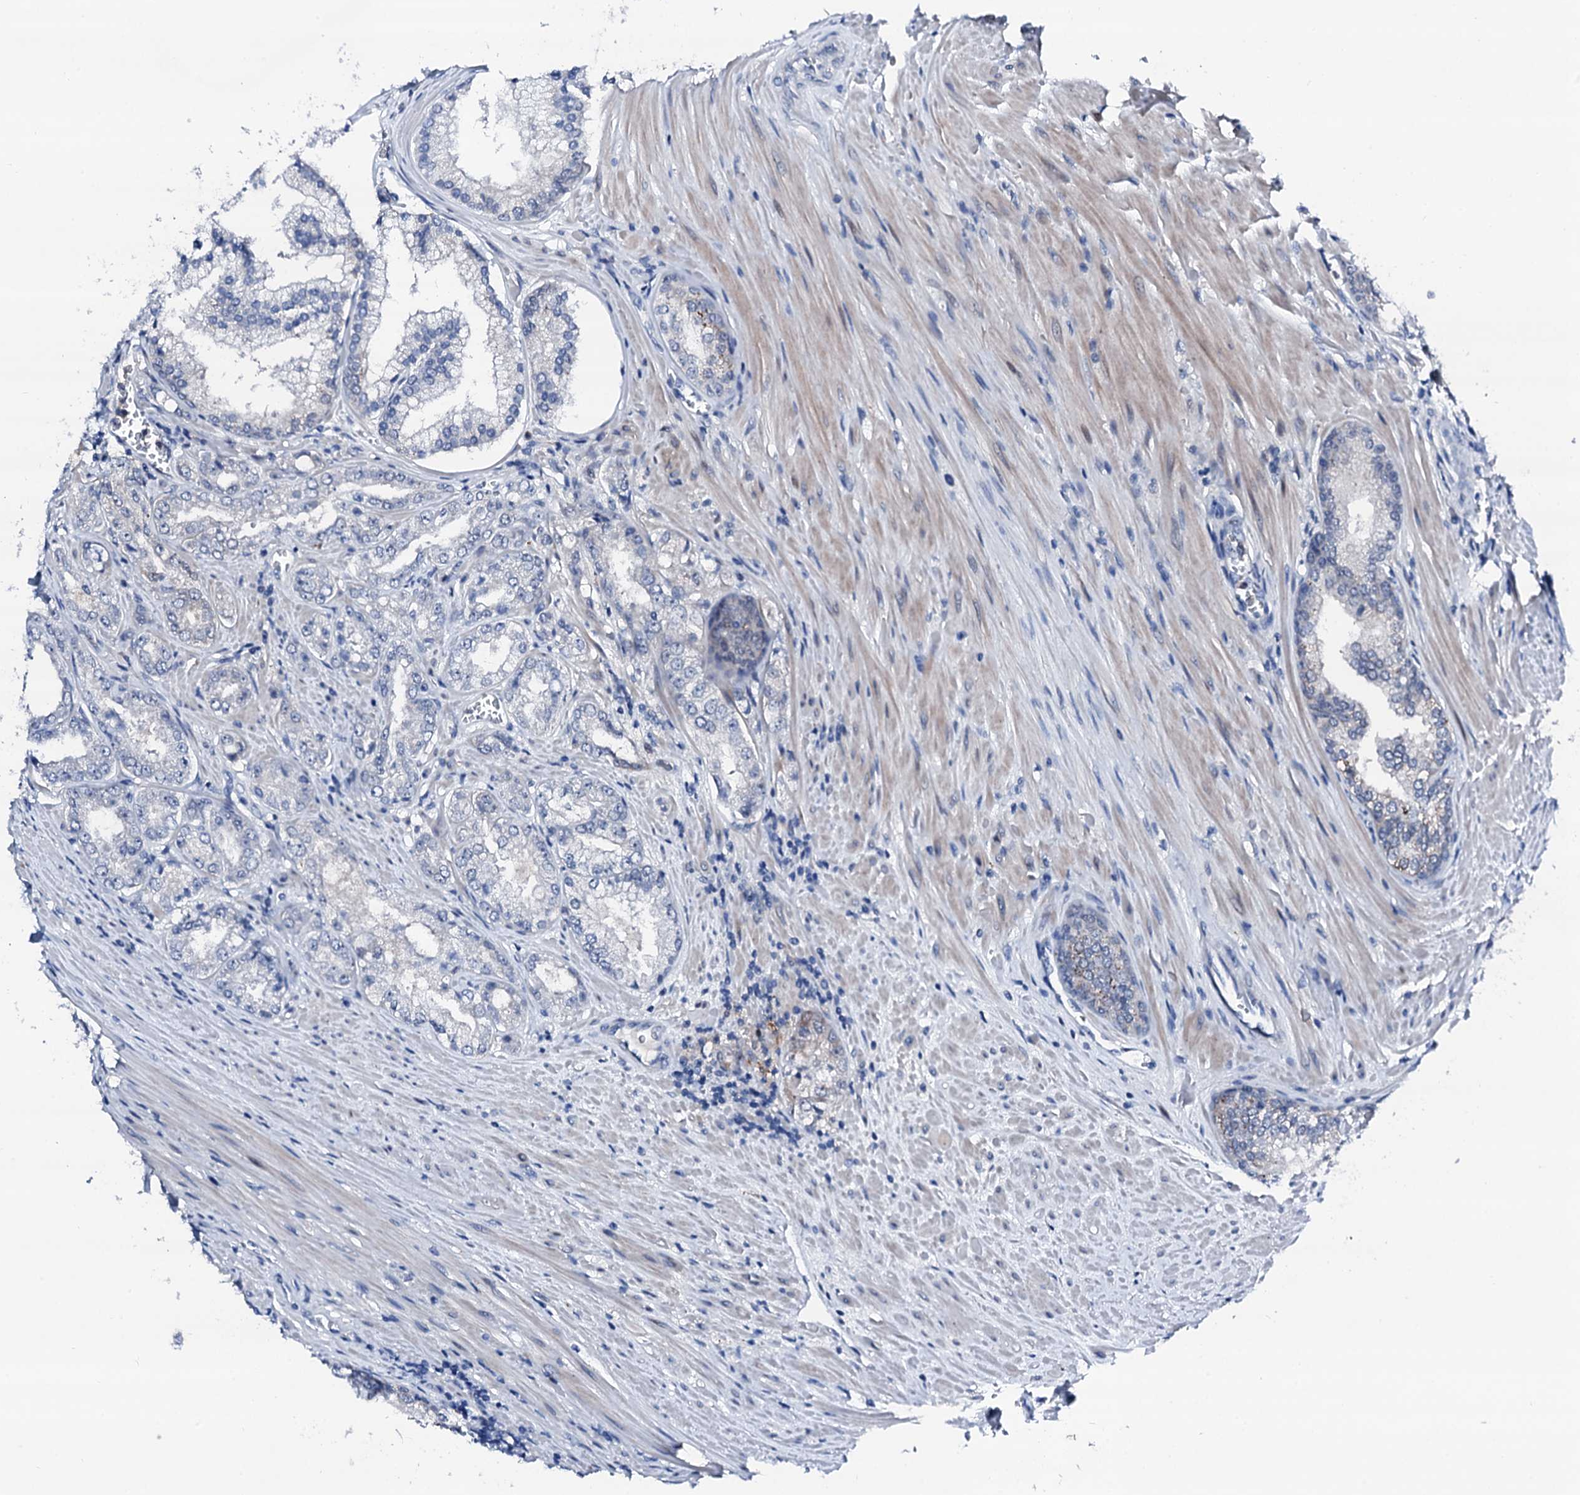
{"staining": {"intensity": "negative", "quantity": "none", "location": "none"}, "tissue": "prostate cancer", "cell_type": "Tumor cells", "image_type": "cancer", "snomed": [{"axis": "morphology", "description": "Adenocarcinoma, High grade"}, {"axis": "topography", "description": "Prostate"}], "caption": "DAB (3,3'-diaminobenzidine) immunohistochemical staining of human prostate cancer (adenocarcinoma (high-grade)) shows no significant staining in tumor cells.", "gene": "TRAFD1", "patient": {"sex": "male", "age": 72}}